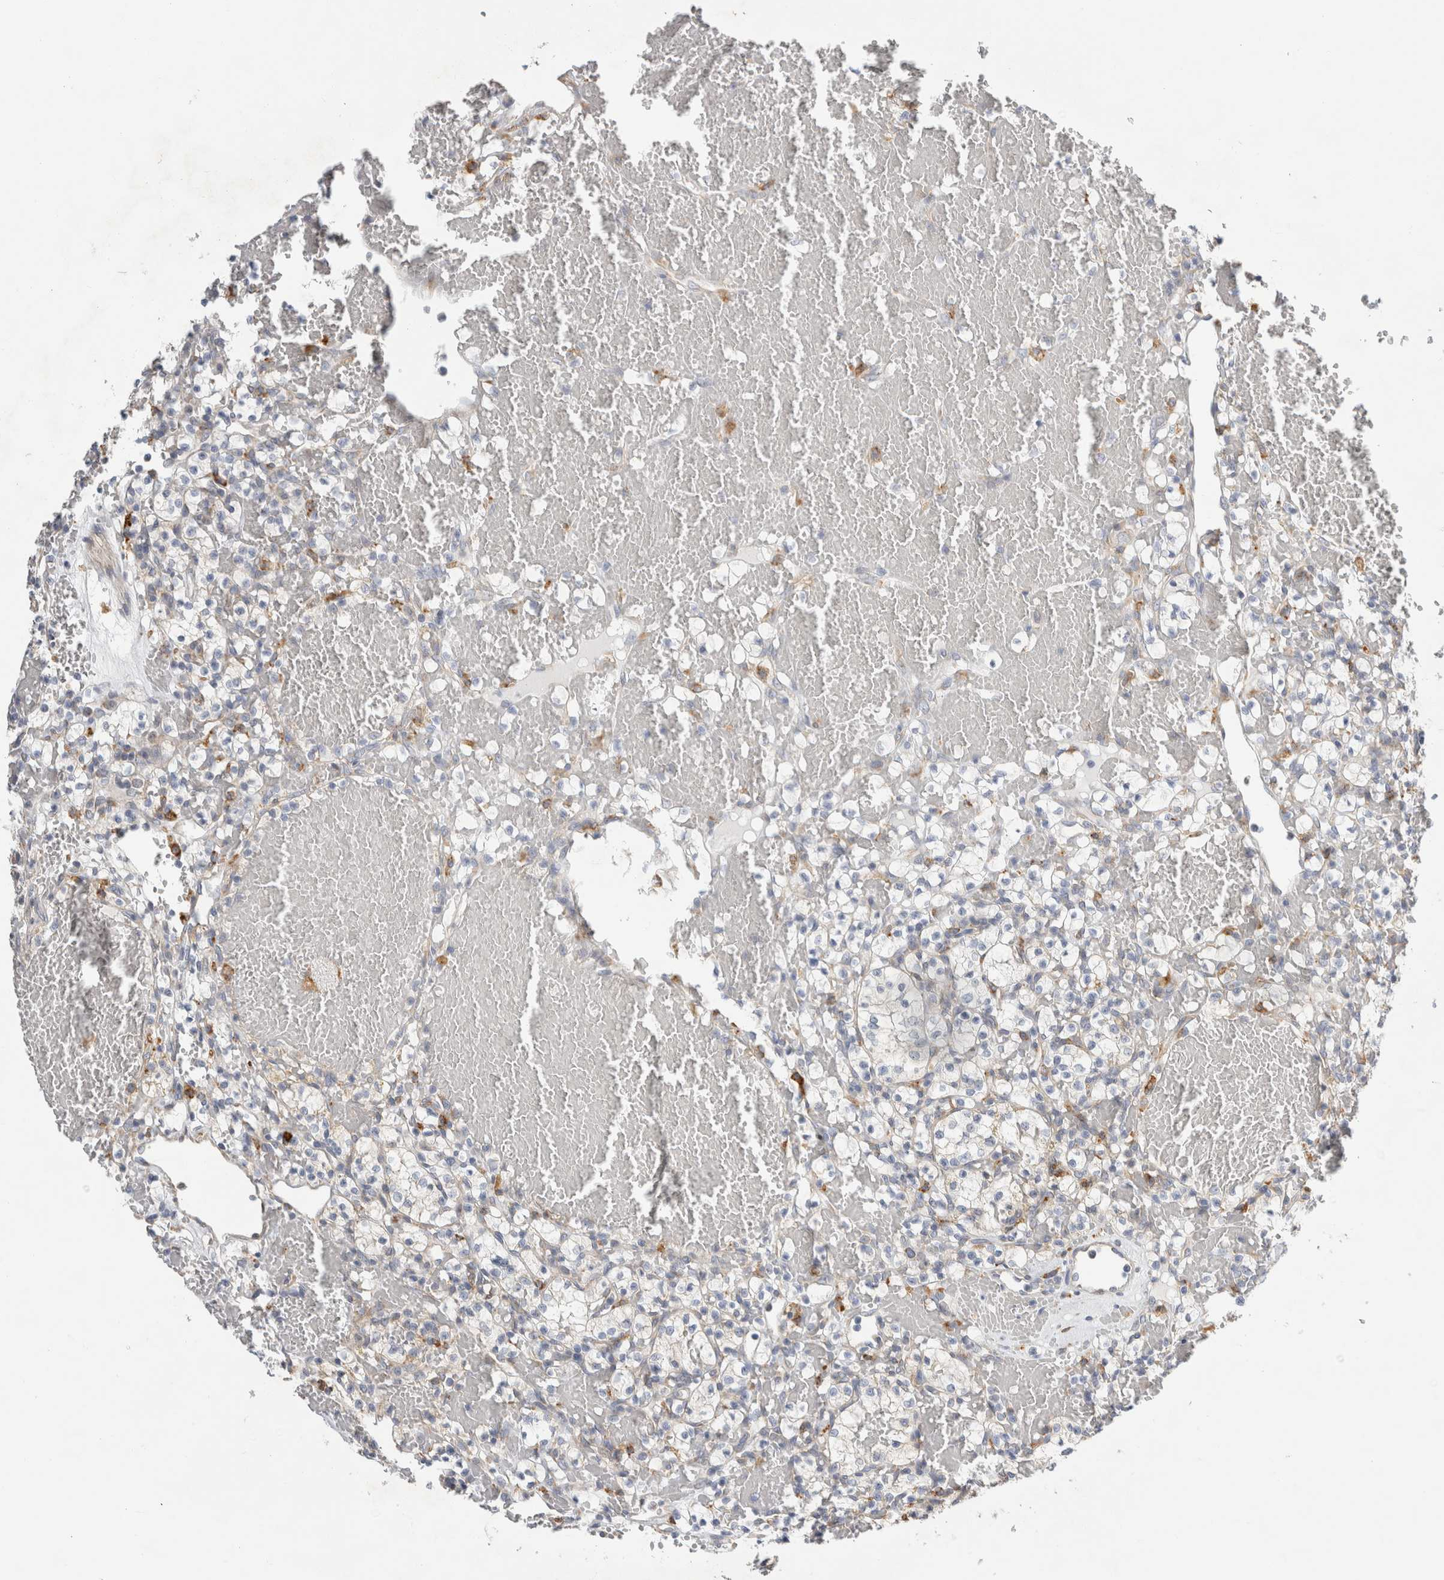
{"staining": {"intensity": "weak", "quantity": "25%-75%", "location": "cytoplasmic/membranous"}, "tissue": "renal cancer", "cell_type": "Tumor cells", "image_type": "cancer", "snomed": [{"axis": "morphology", "description": "Adenocarcinoma, NOS"}, {"axis": "topography", "description": "Kidney"}], "caption": "Protein analysis of adenocarcinoma (renal) tissue demonstrates weak cytoplasmic/membranous expression in approximately 25%-75% of tumor cells. (Brightfield microscopy of DAB IHC at high magnification).", "gene": "RPN2", "patient": {"sex": "female", "age": 60}}